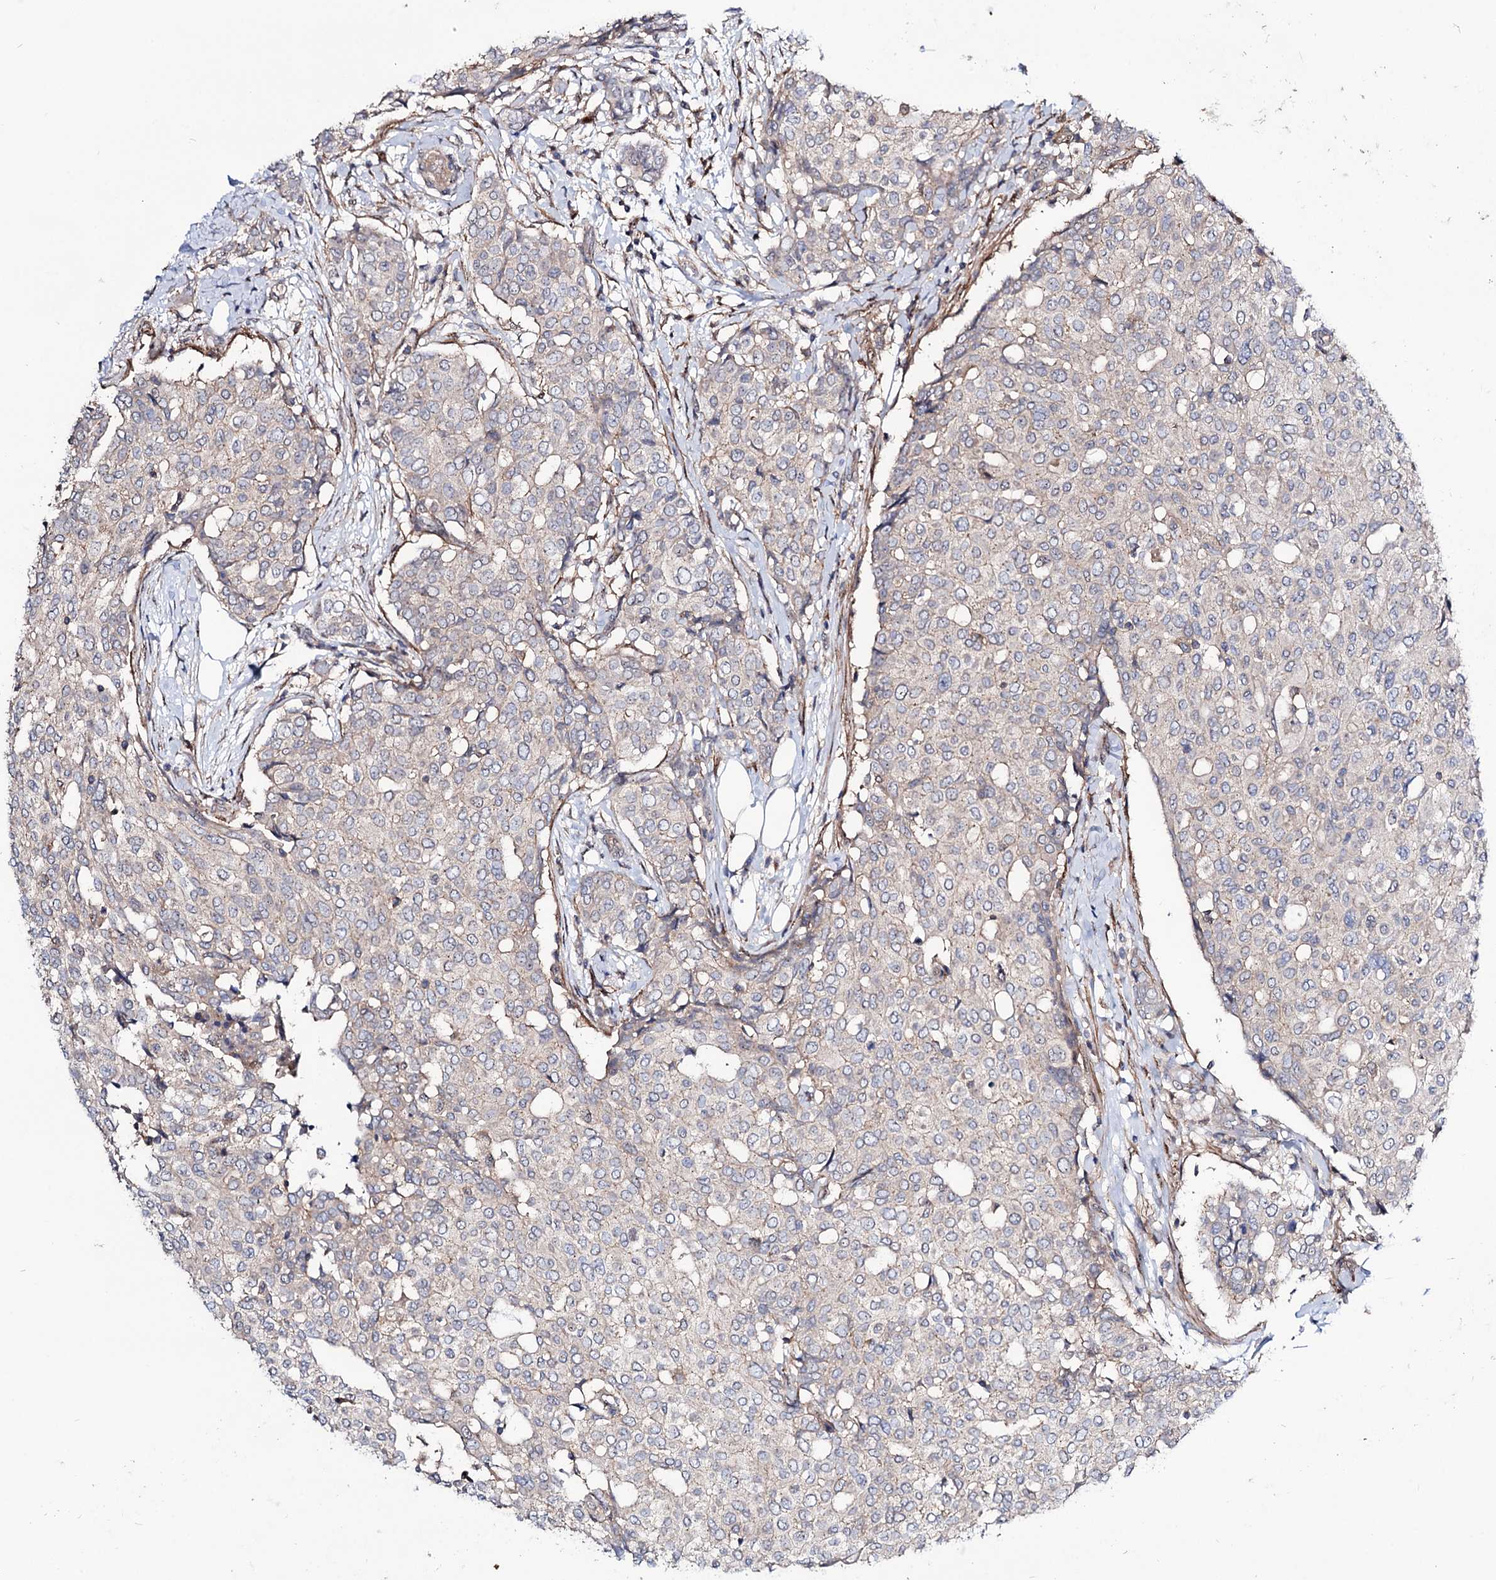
{"staining": {"intensity": "weak", "quantity": "<25%", "location": "cytoplasmic/membranous"}, "tissue": "breast cancer", "cell_type": "Tumor cells", "image_type": "cancer", "snomed": [{"axis": "morphology", "description": "Lobular carcinoma"}, {"axis": "topography", "description": "Breast"}], "caption": "This is an immunohistochemistry (IHC) micrograph of human lobular carcinoma (breast). There is no staining in tumor cells.", "gene": "SEC24A", "patient": {"sex": "female", "age": 51}}